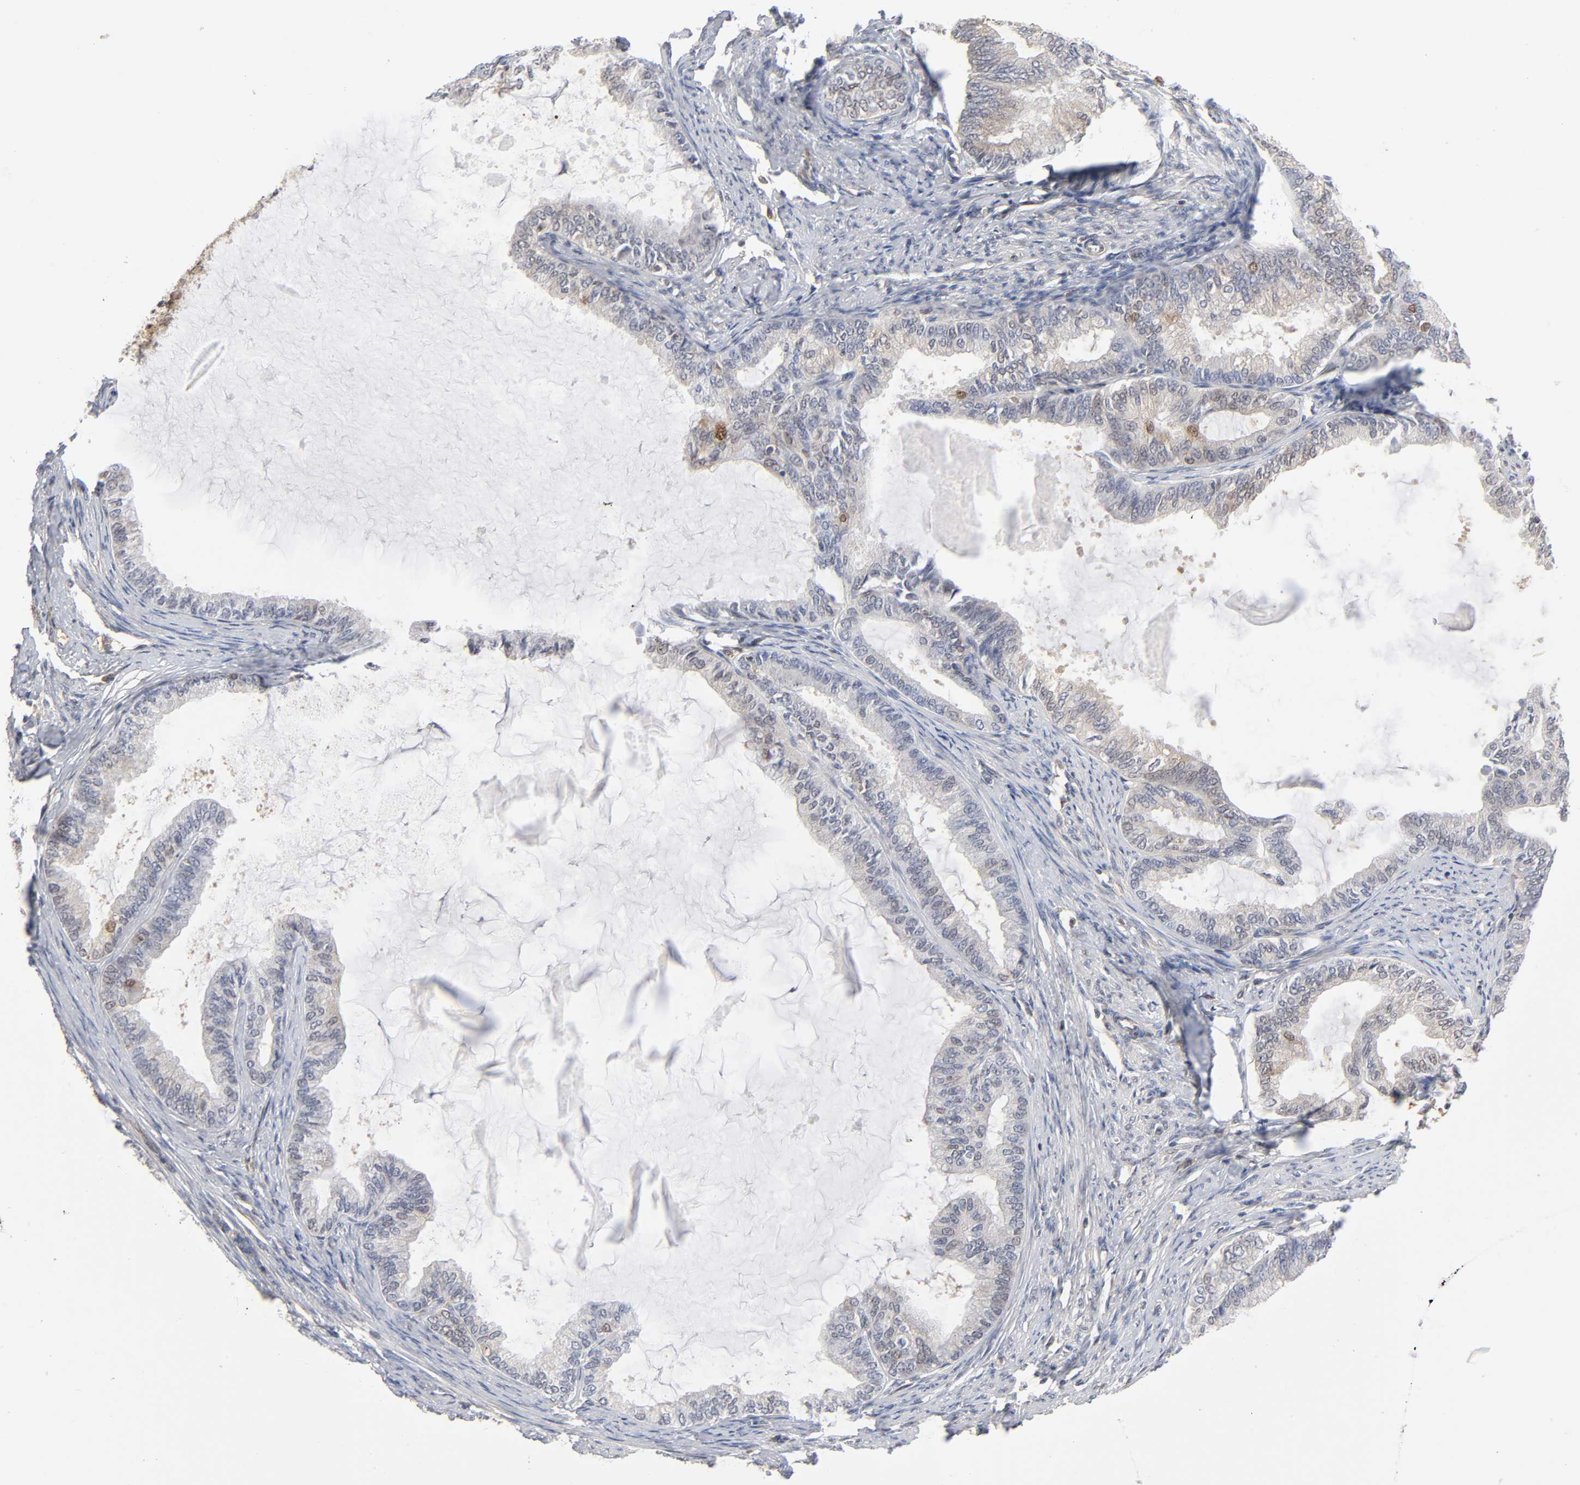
{"staining": {"intensity": "moderate", "quantity": "<25%", "location": "cytoplasmic/membranous"}, "tissue": "endometrial cancer", "cell_type": "Tumor cells", "image_type": "cancer", "snomed": [{"axis": "morphology", "description": "Adenocarcinoma, NOS"}, {"axis": "topography", "description": "Endometrium"}], "caption": "Approximately <25% of tumor cells in human endometrial cancer (adenocarcinoma) reveal moderate cytoplasmic/membranous protein expression as visualized by brown immunohistochemical staining.", "gene": "DFFB", "patient": {"sex": "female", "age": 86}}